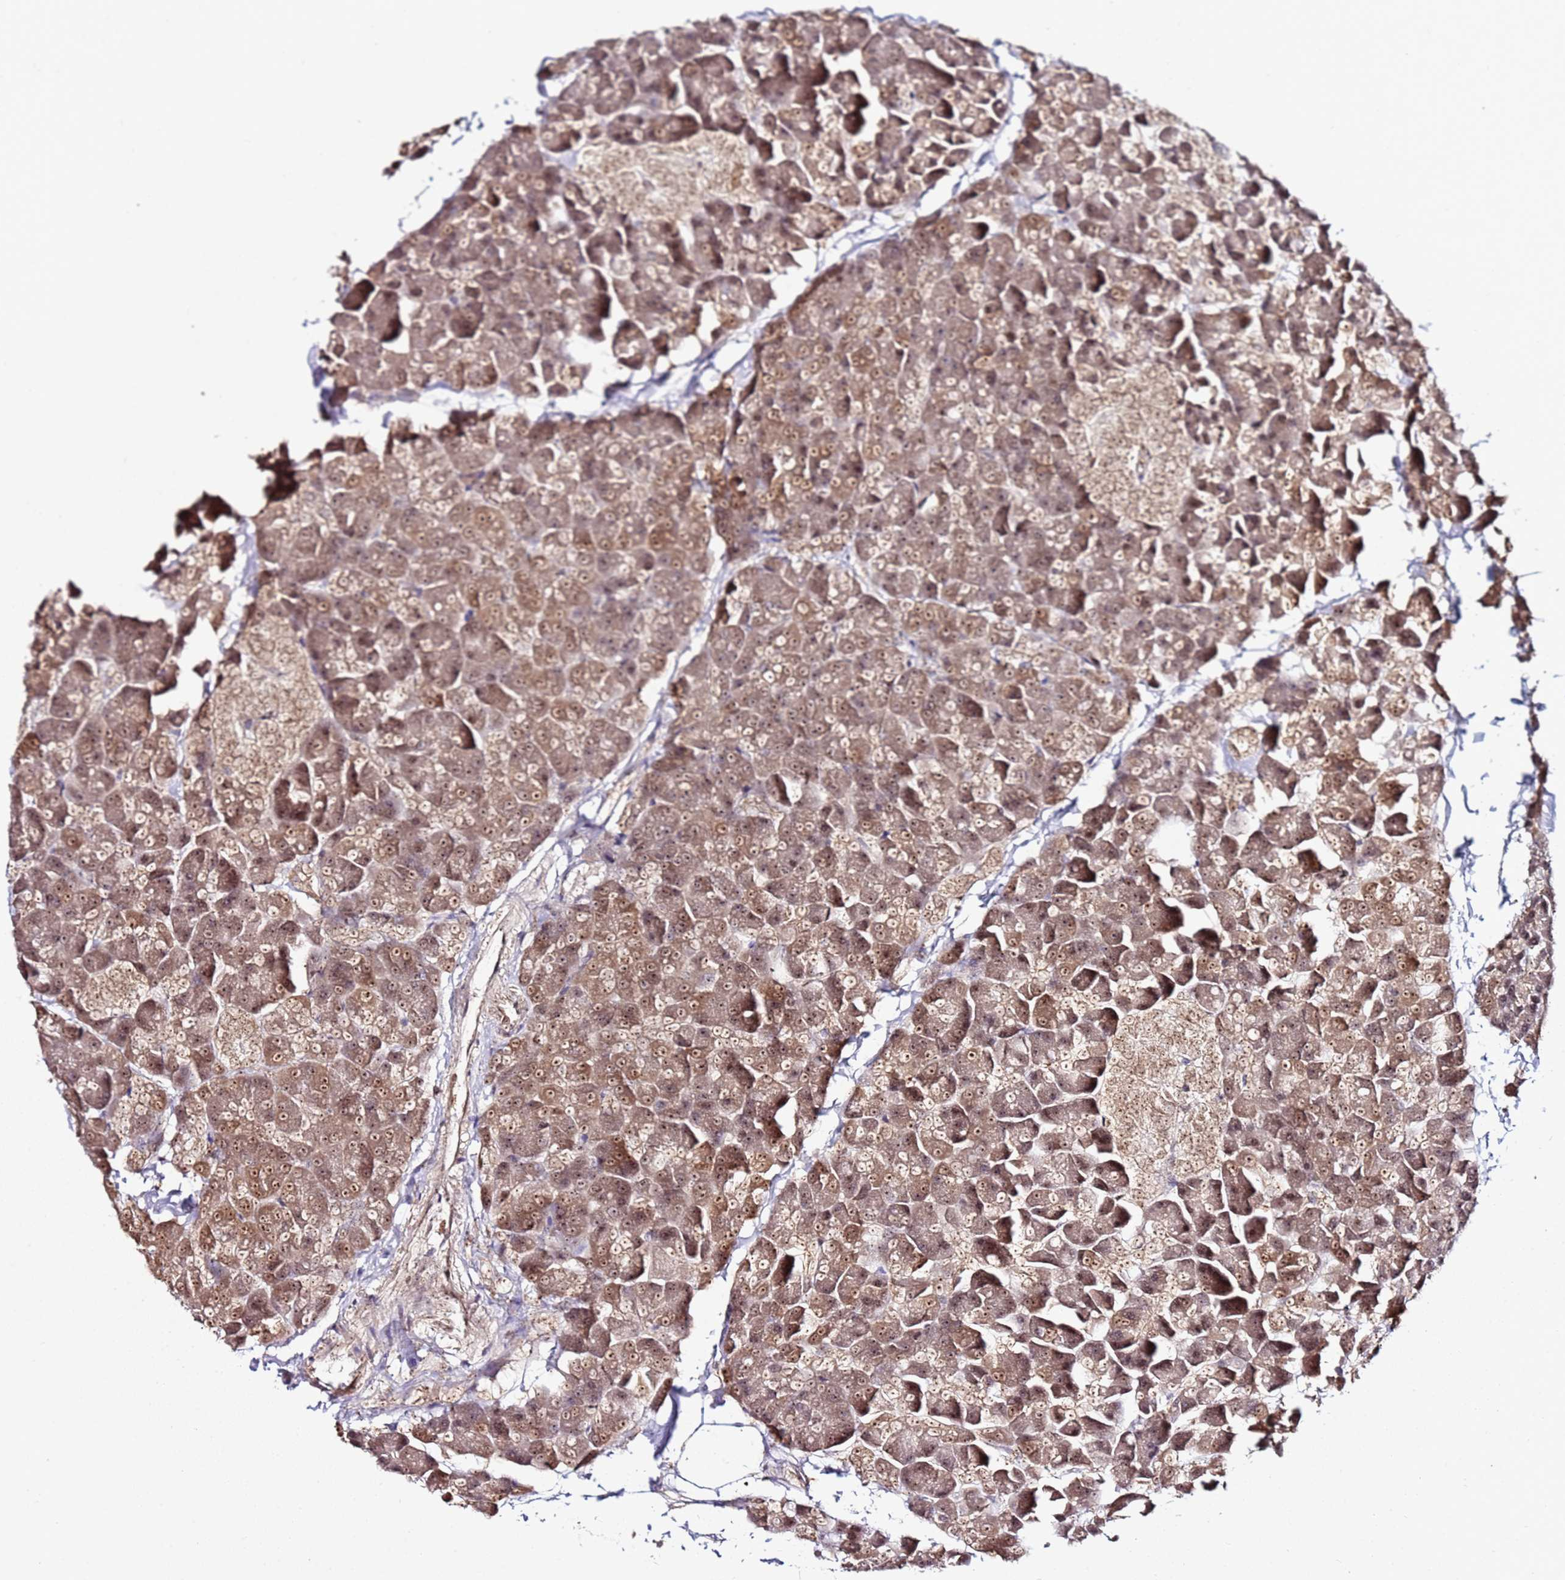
{"staining": {"intensity": "moderate", "quantity": ">75%", "location": "cytoplasmic/membranous,nuclear"}, "tissue": "pancreas", "cell_type": "Exocrine glandular cells", "image_type": "normal", "snomed": [{"axis": "morphology", "description": "Normal tissue, NOS"}, {"axis": "topography", "description": "Pancreas"}], "caption": "Pancreas stained for a protein reveals moderate cytoplasmic/membranous,nuclear positivity in exocrine glandular cells.", "gene": "FCF1", "patient": {"sex": "male", "age": 35}}